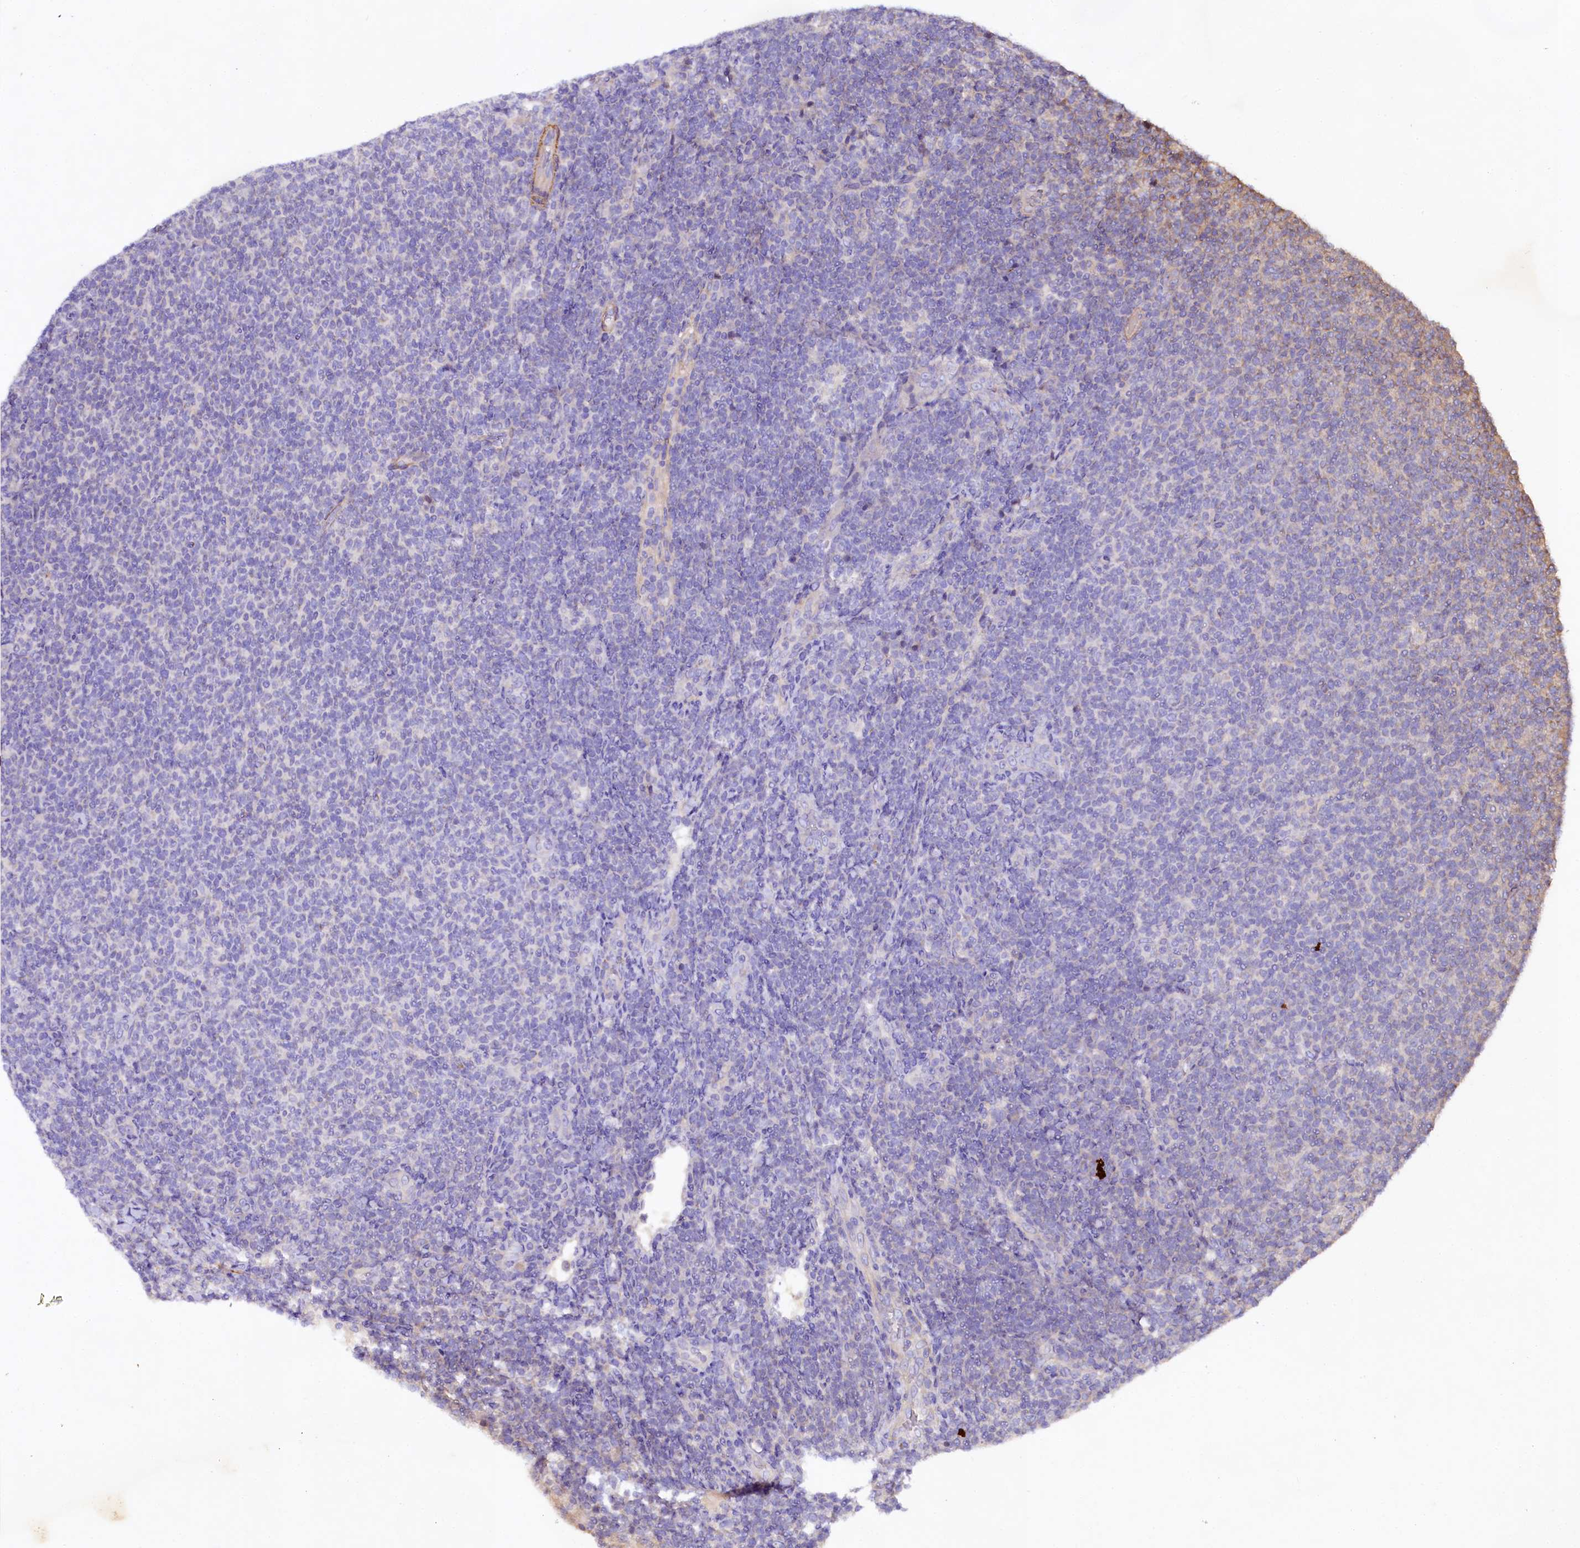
{"staining": {"intensity": "negative", "quantity": "none", "location": "none"}, "tissue": "lymphoma", "cell_type": "Tumor cells", "image_type": "cancer", "snomed": [{"axis": "morphology", "description": "Malignant lymphoma, non-Hodgkin's type, Low grade"}, {"axis": "topography", "description": "Lymph node"}], "caption": "The image reveals no staining of tumor cells in lymphoma.", "gene": "VPS11", "patient": {"sex": "male", "age": 66}}